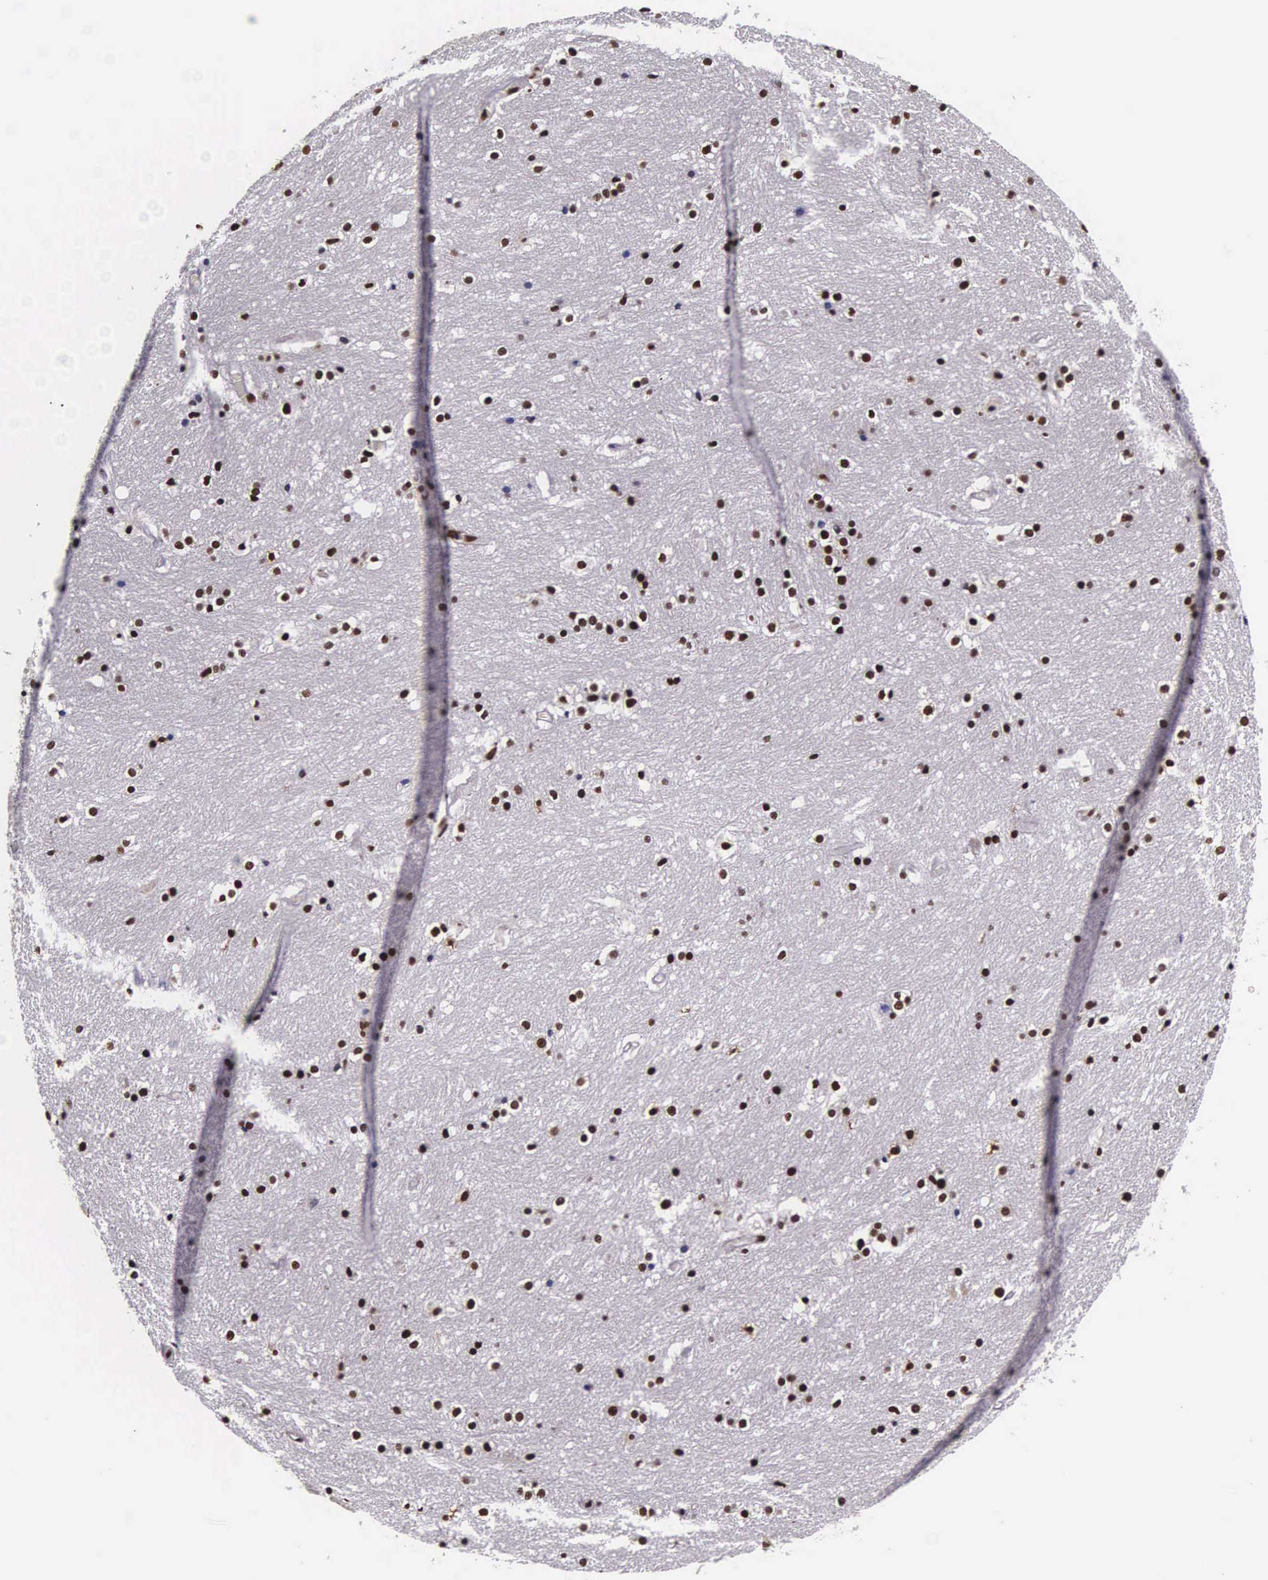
{"staining": {"intensity": "weak", "quantity": "25%-75%", "location": "nuclear"}, "tissue": "caudate", "cell_type": "Glial cells", "image_type": "normal", "snomed": [{"axis": "morphology", "description": "Normal tissue, NOS"}, {"axis": "topography", "description": "Lateral ventricle wall"}], "caption": "Immunohistochemical staining of normal caudate displays low levels of weak nuclear staining in approximately 25%-75% of glial cells. The staining was performed using DAB (3,3'-diaminobenzidine), with brown indicating positive protein expression. Nuclei are stained blue with hematoxylin.", "gene": "BCL2L2", "patient": {"sex": "female", "age": 19}}